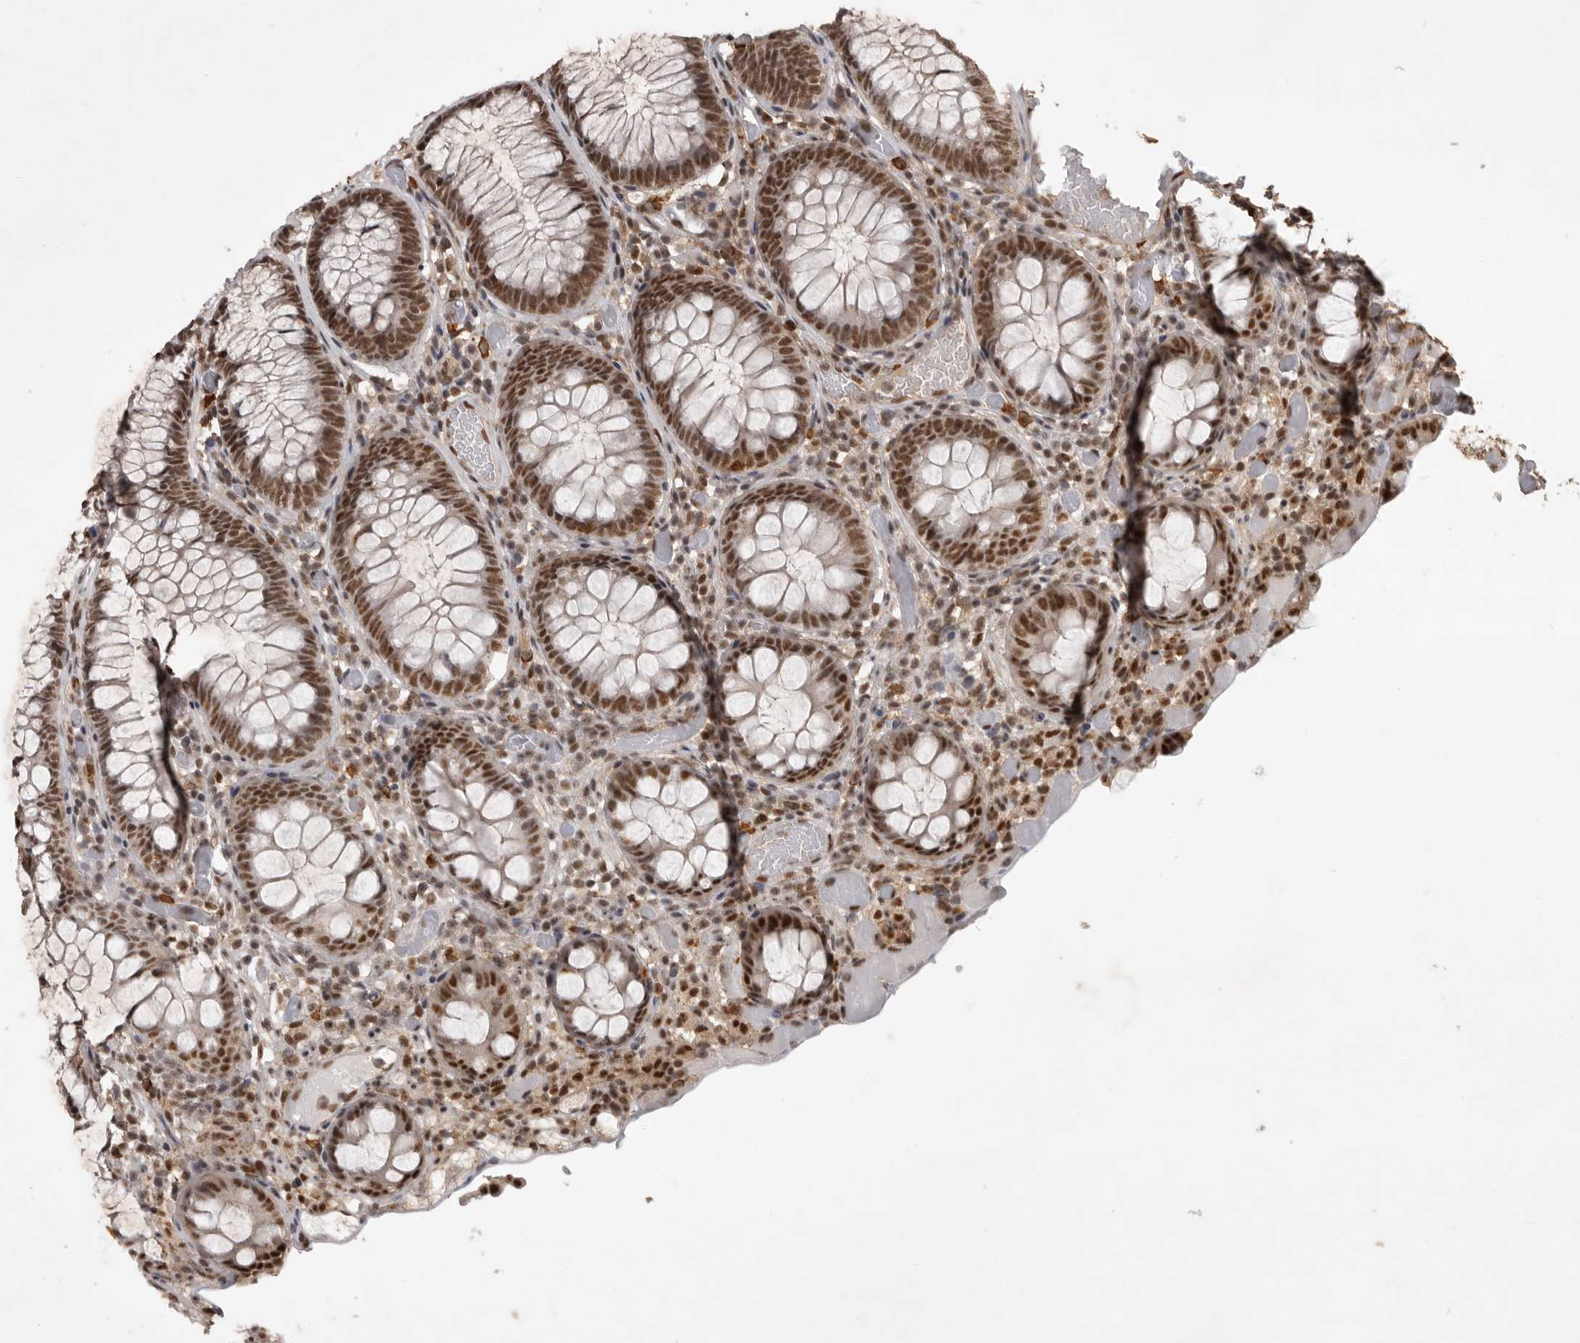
{"staining": {"intensity": "moderate", "quantity": ">75%", "location": "cytoplasmic/membranous,nuclear"}, "tissue": "colon", "cell_type": "Endothelial cells", "image_type": "normal", "snomed": [{"axis": "morphology", "description": "Normal tissue, NOS"}, {"axis": "topography", "description": "Colon"}], "caption": "A photomicrograph of human colon stained for a protein exhibits moderate cytoplasmic/membranous,nuclear brown staining in endothelial cells.", "gene": "CBLL1", "patient": {"sex": "male", "age": 14}}